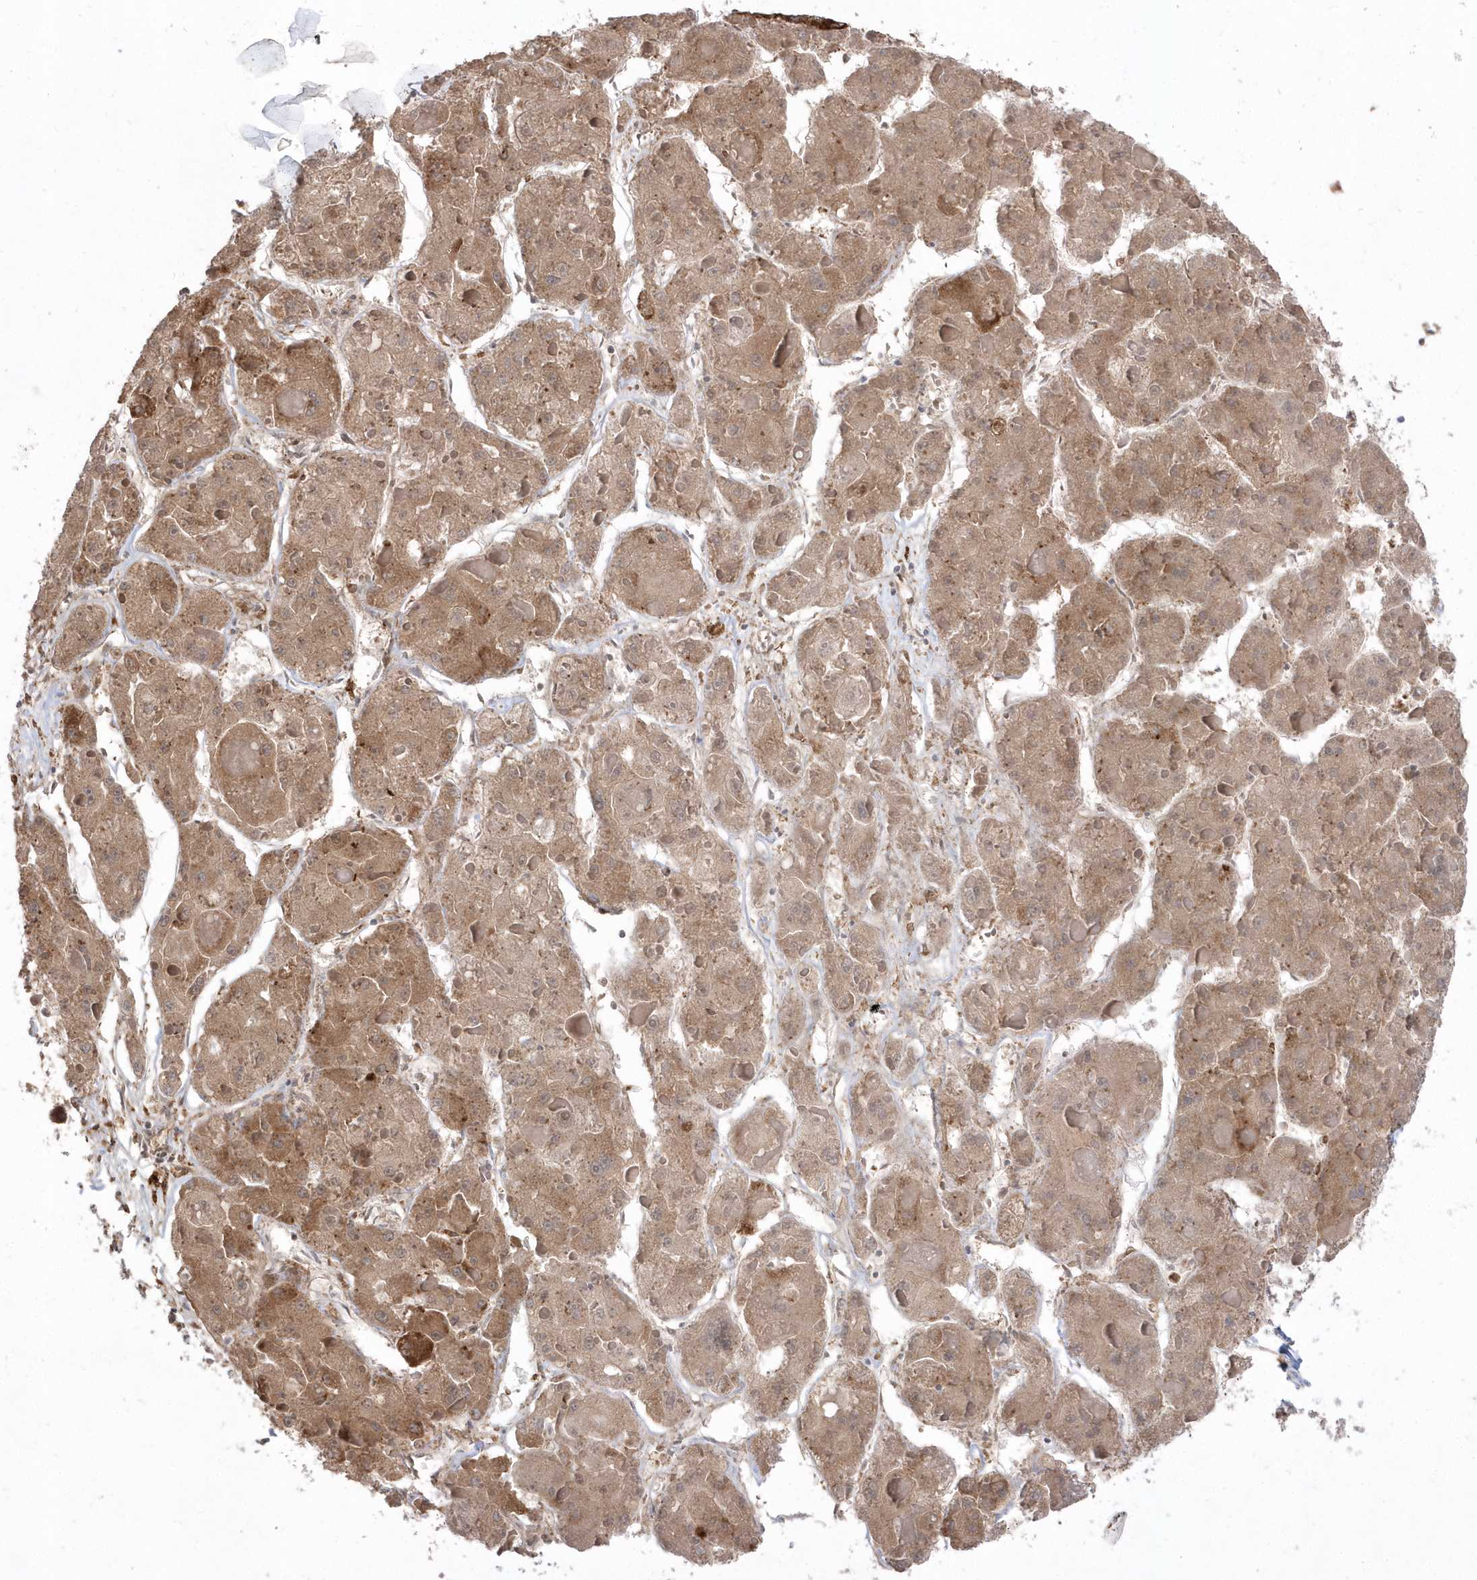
{"staining": {"intensity": "moderate", "quantity": ">75%", "location": "cytoplasmic/membranous"}, "tissue": "liver cancer", "cell_type": "Tumor cells", "image_type": "cancer", "snomed": [{"axis": "morphology", "description": "Carcinoma, Hepatocellular, NOS"}, {"axis": "topography", "description": "Liver"}], "caption": "High-power microscopy captured an IHC micrograph of liver cancer, revealing moderate cytoplasmic/membranous staining in about >75% of tumor cells. (DAB = brown stain, brightfield microscopy at high magnification).", "gene": "EPC2", "patient": {"sex": "female", "age": 73}}